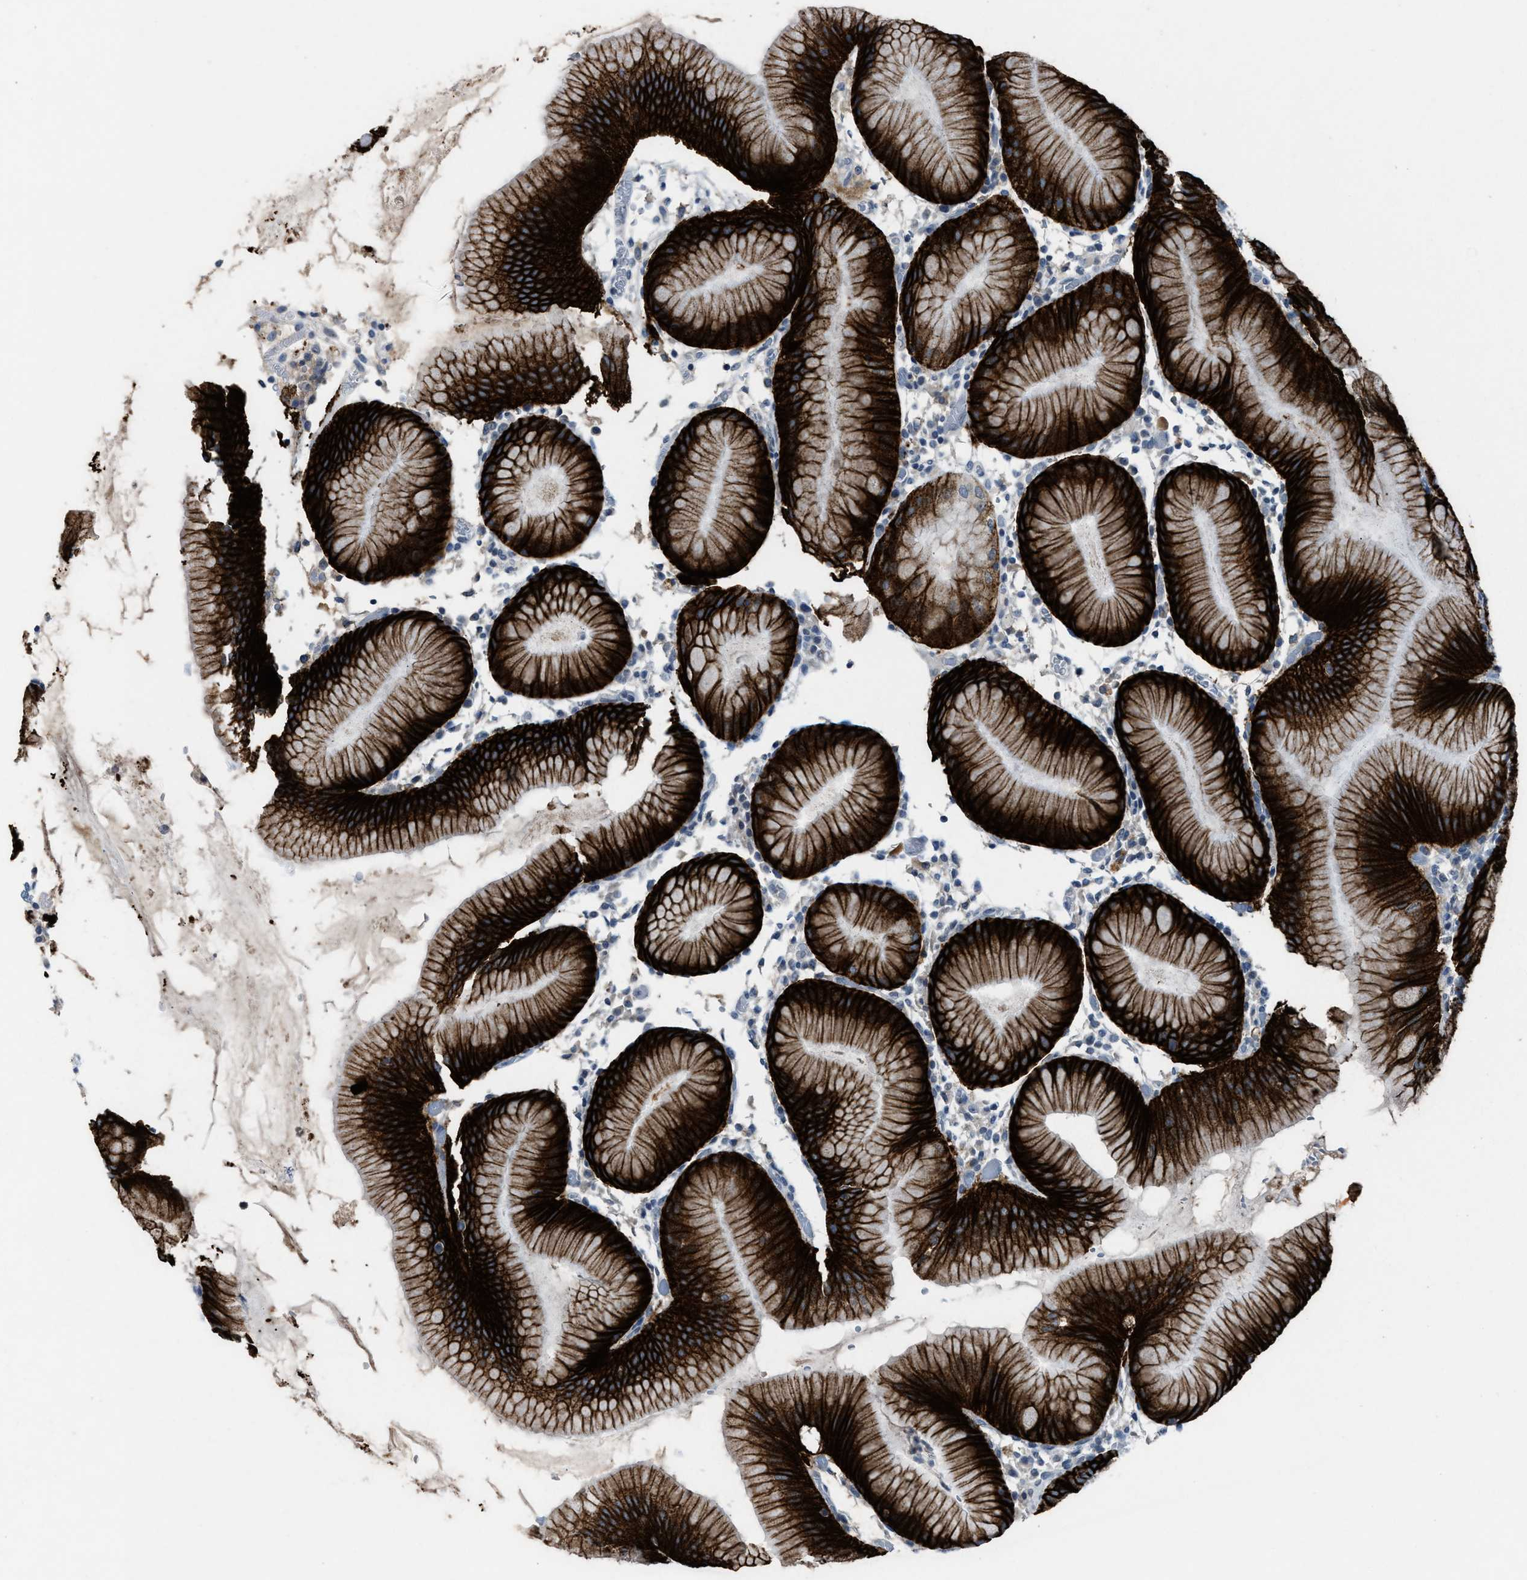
{"staining": {"intensity": "strong", "quantity": ">75%", "location": "cytoplasmic/membranous"}, "tissue": "stomach", "cell_type": "Glandular cells", "image_type": "normal", "snomed": [{"axis": "morphology", "description": "Normal tissue, NOS"}, {"axis": "topography", "description": "Stomach"}, {"axis": "topography", "description": "Stomach, lower"}], "caption": "IHC staining of unremarkable stomach, which reveals high levels of strong cytoplasmic/membranous positivity in about >75% of glandular cells indicating strong cytoplasmic/membranous protein expression. The staining was performed using DAB (brown) for protein detection and nuclei were counterstained in hematoxylin (blue).", "gene": "SLC5A5", "patient": {"sex": "female", "age": 75}}